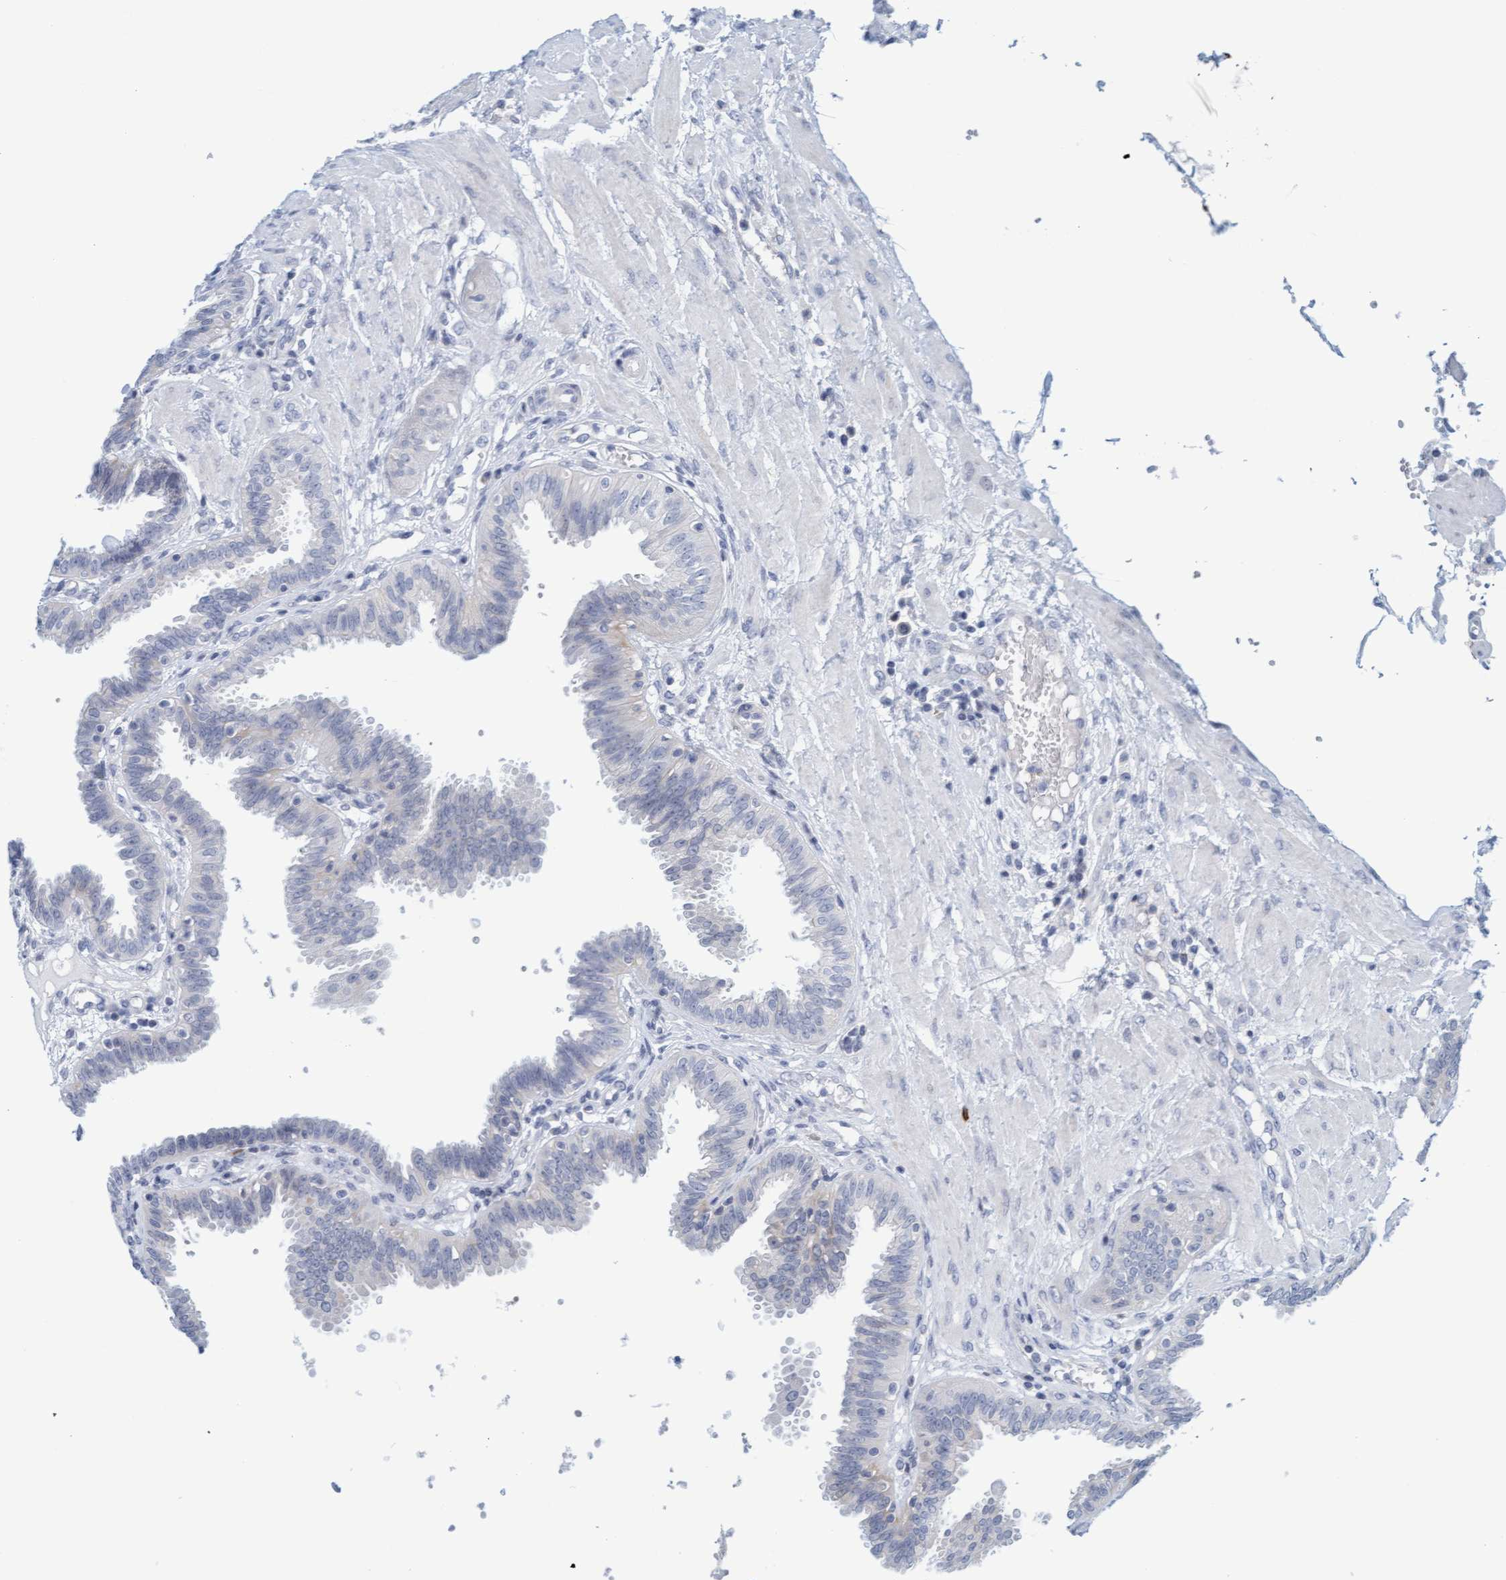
{"staining": {"intensity": "negative", "quantity": "none", "location": "none"}, "tissue": "fallopian tube", "cell_type": "Glandular cells", "image_type": "normal", "snomed": [{"axis": "morphology", "description": "Normal tissue, NOS"}, {"axis": "topography", "description": "Fallopian tube"}], "caption": "Human fallopian tube stained for a protein using immunohistochemistry demonstrates no positivity in glandular cells.", "gene": "CPA3", "patient": {"sex": "female", "age": 32}}